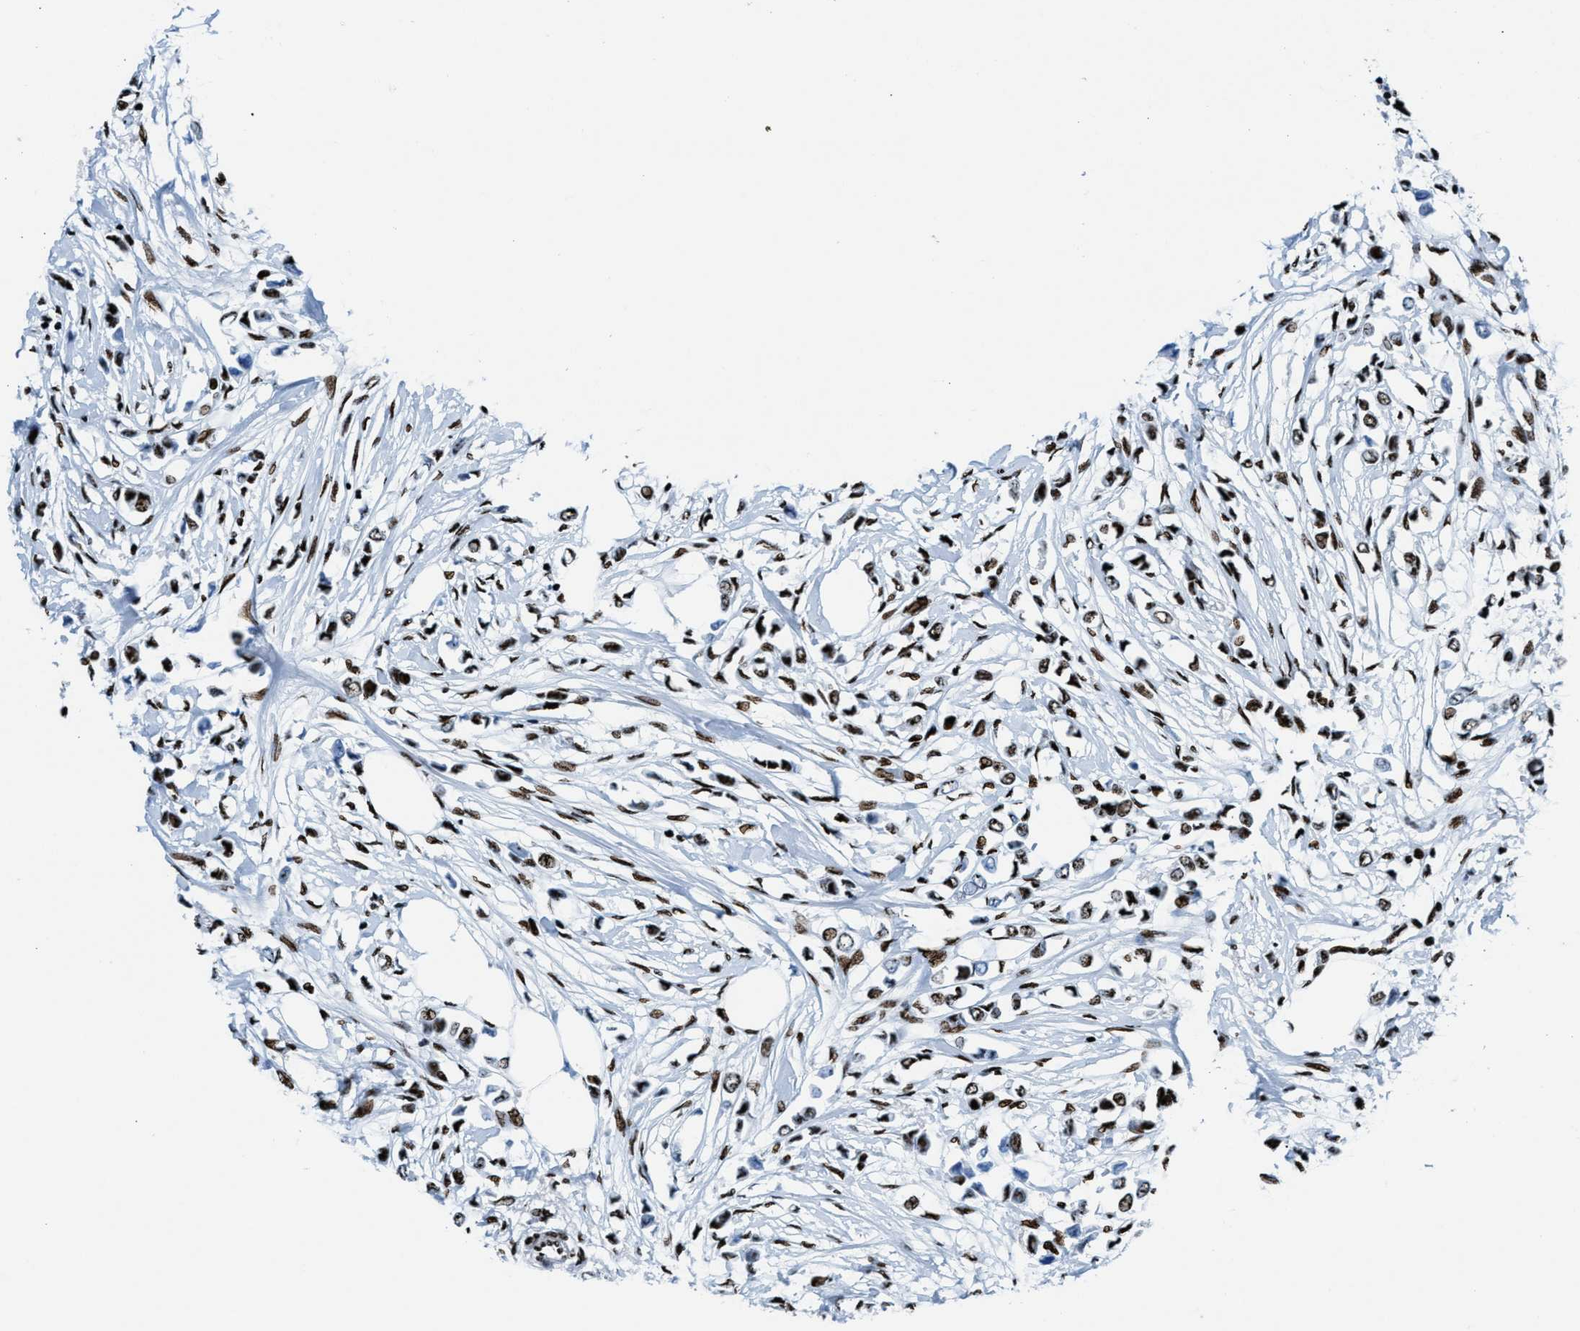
{"staining": {"intensity": "strong", "quantity": ">75%", "location": "nuclear"}, "tissue": "breast cancer", "cell_type": "Tumor cells", "image_type": "cancer", "snomed": [{"axis": "morphology", "description": "Lobular carcinoma"}, {"axis": "topography", "description": "Breast"}], "caption": "Breast cancer was stained to show a protein in brown. There is high levels of strong nuclear expression in approximately >75% of tumor cells.", "gene": "NONO", "patient": {"sex": "female", "age": 51}}